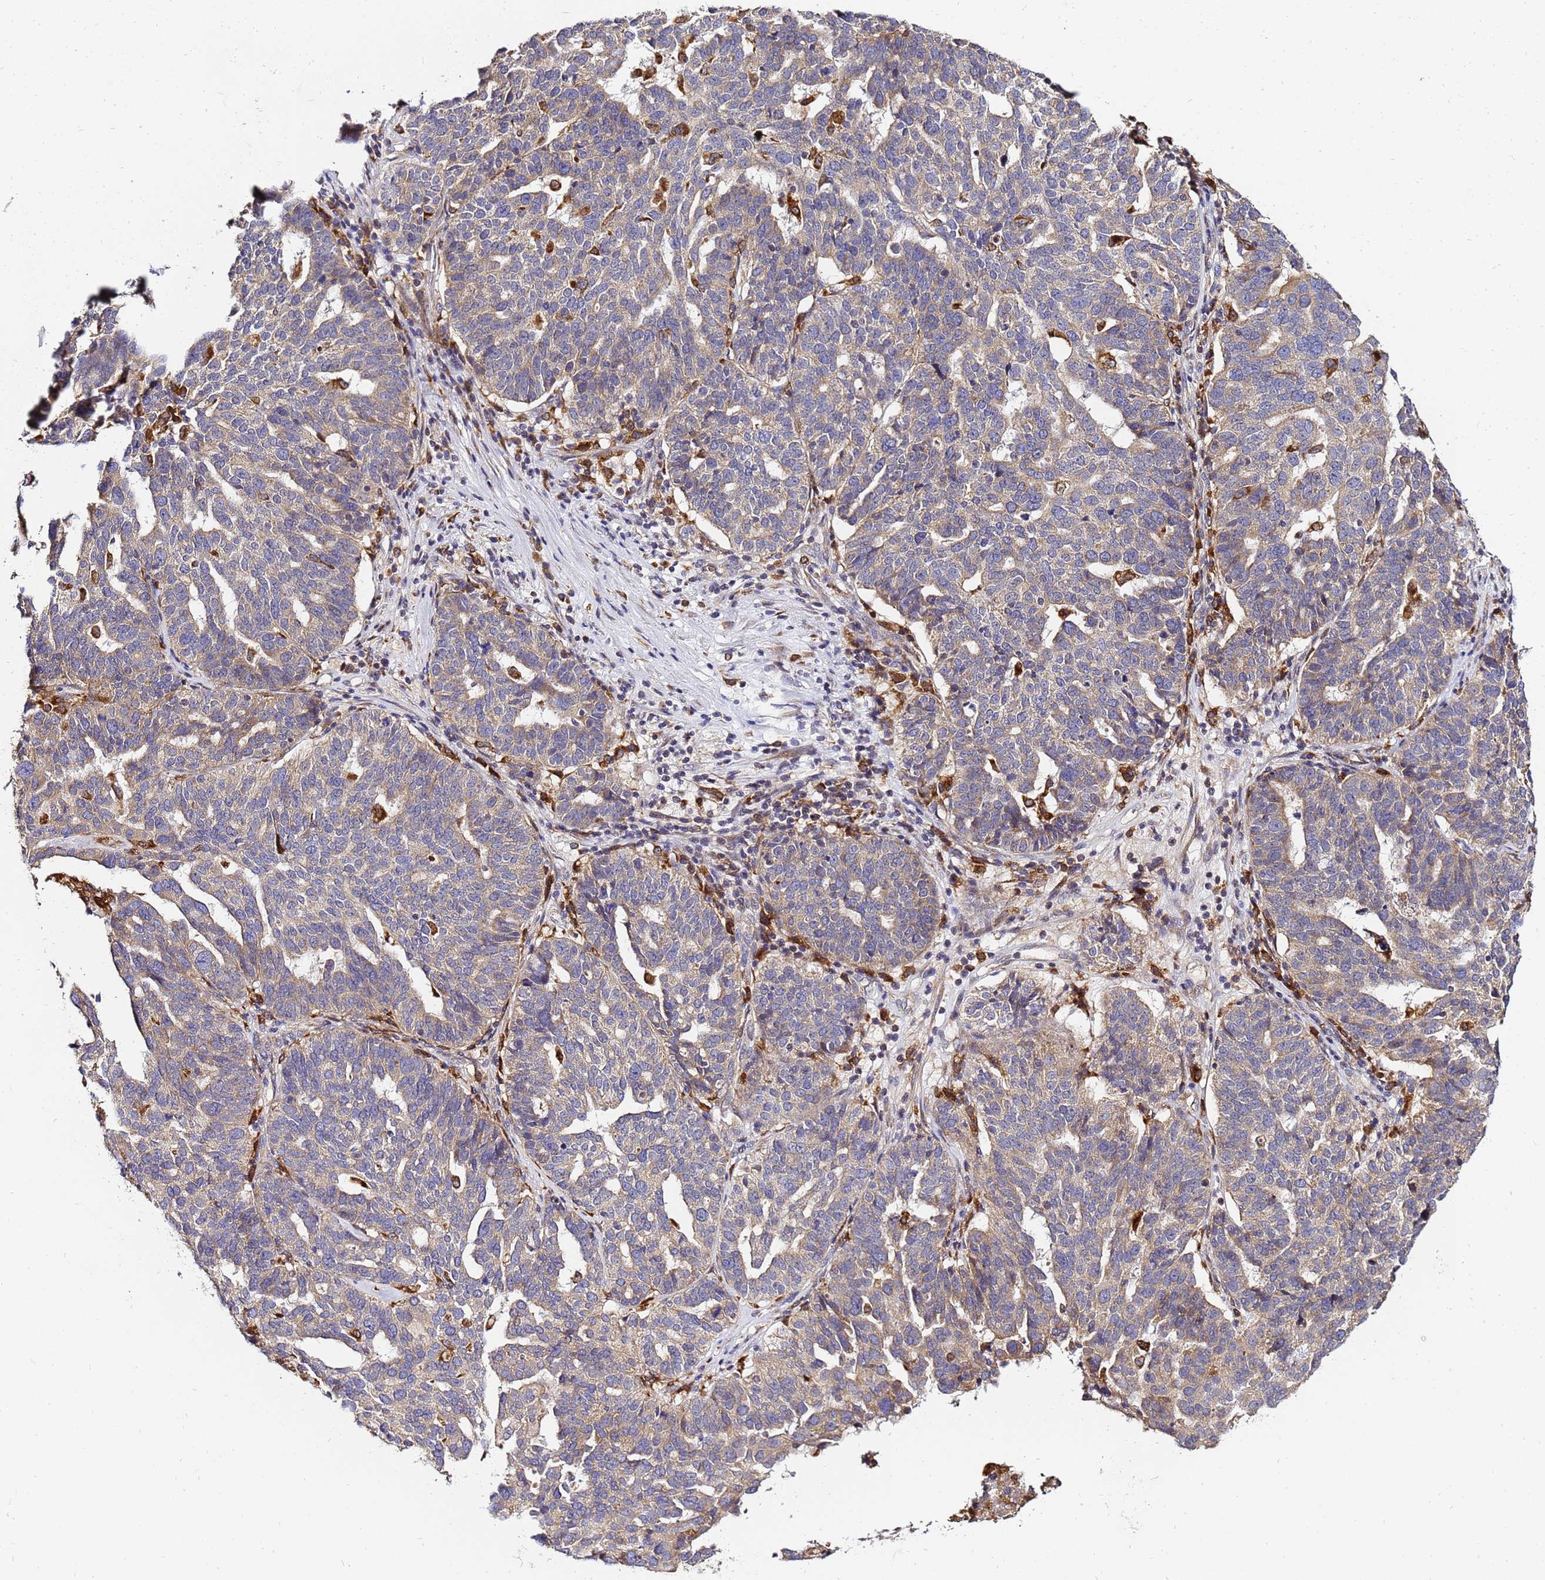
{"staining": {"intensity": "weak", "quantity": "25%-75%", "location": "cytoplasmic/membranous"}, "tissue": "ovarian cancer", "cell_type": "Tumor cells", "image_type": "cancer", "snomed": [{"axis": "morphology", "description": "Cystadenocarcinoma, serous, NOS"}, {"axis": "topography", "description": "Ovary"}], "caption": "Ovarian serous cystadenocarcinoma stained with DAB immunohistochemistry exhibits low levels of weak cytoplasmic/membranous staining in about 25%-75% of tumor cells. (DAB IHC, brown staining for protein, blue staining for nuclei).", "gene": "ADPGK", "patient": {"sex": "female", "age": 59}}